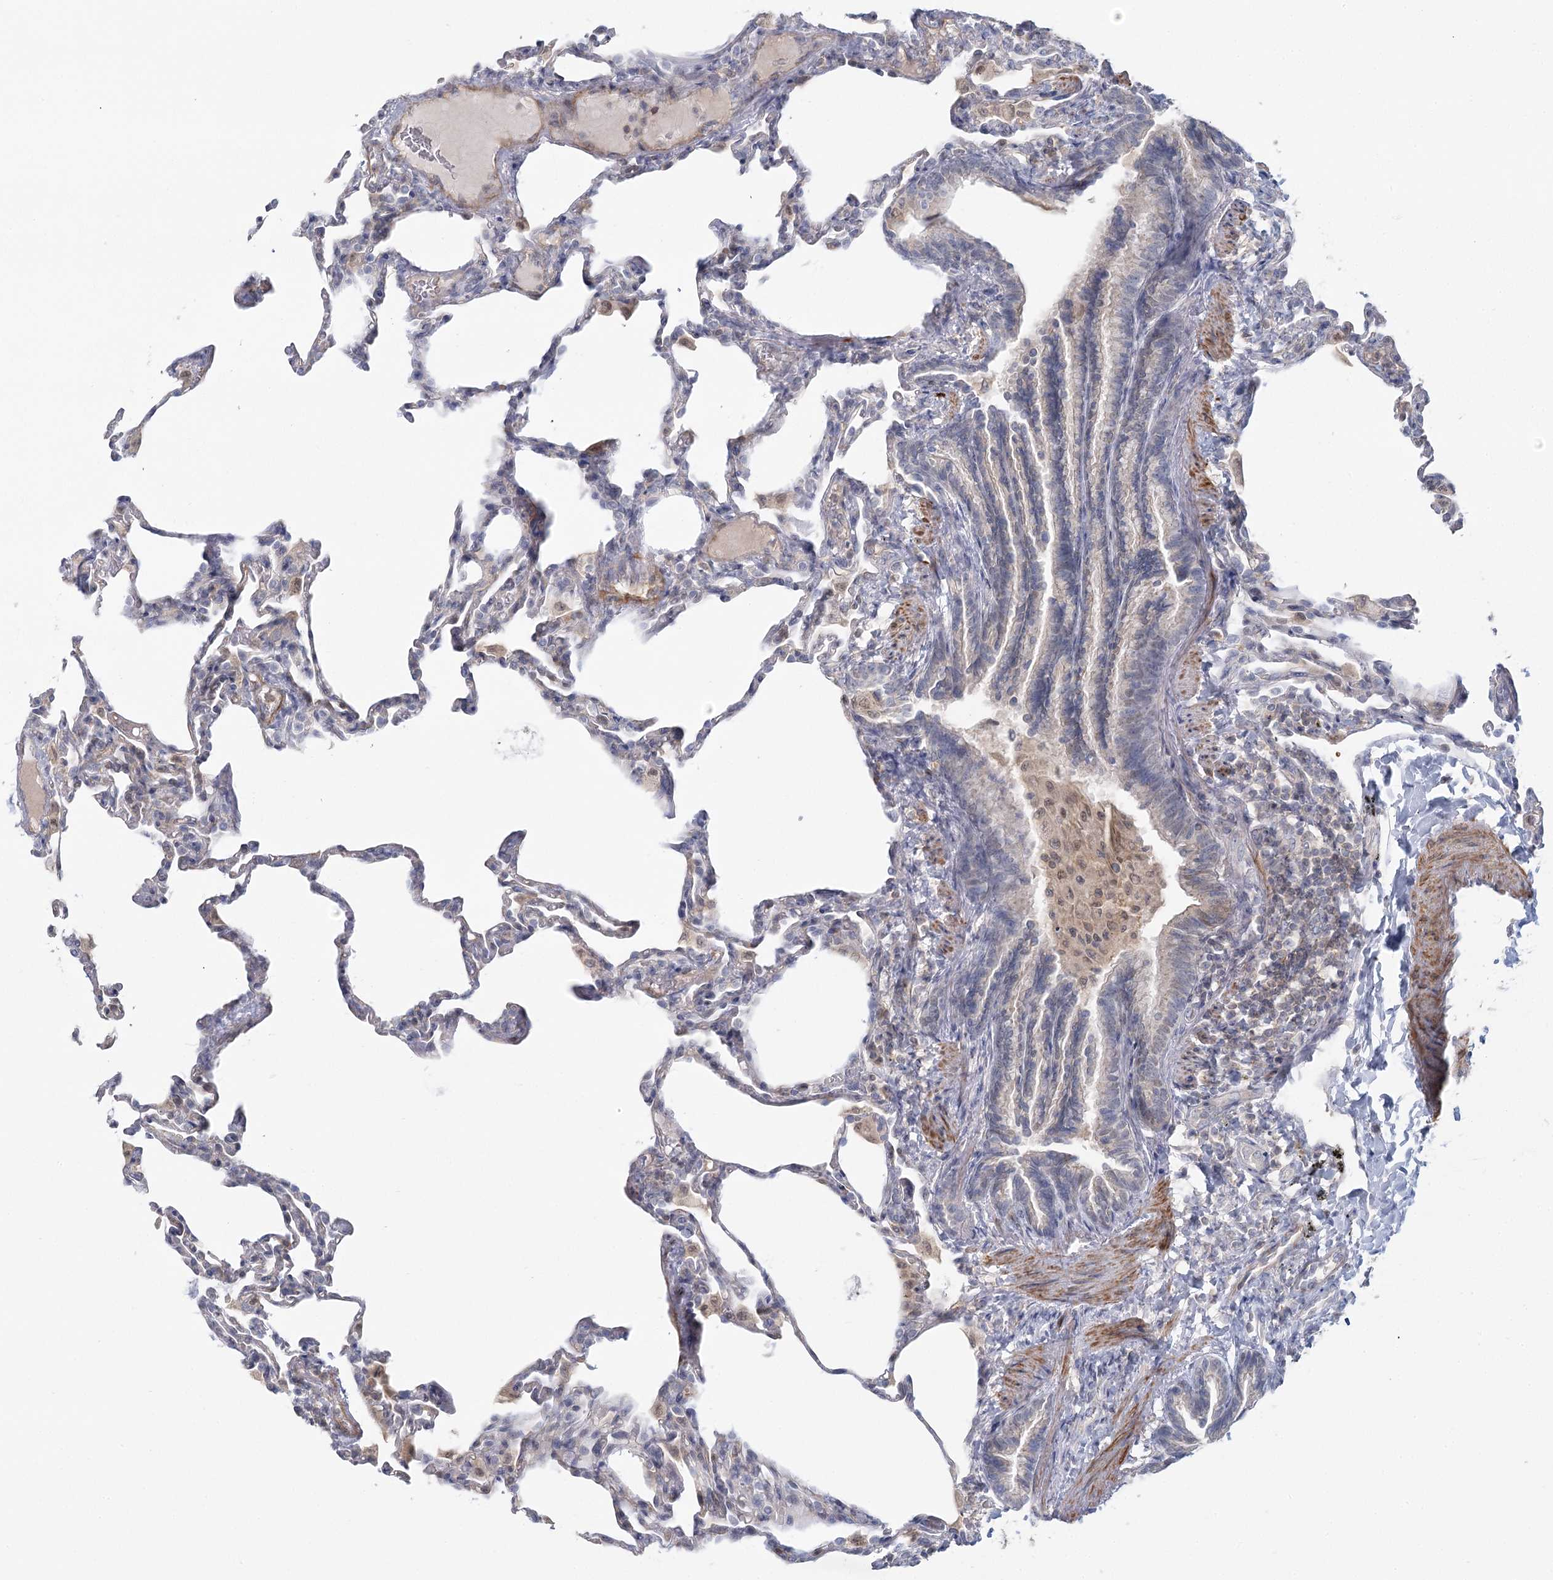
{"staining": {"intensity": "negative", "quantity": "none", "location": "none"}, "tissue": "lung", "cell_type": "Alveolar cells", "image_type": "normal", "snomed": [{"axis": "morphology", "description": "Normal tissue, NOS"}, {"axis": "topography", "description": "Lung"}], "caption": "Immunohistochemistry micrograph of normal lung stained for a protein (brown), which reveals no positivity in alveolar cells. (Stains: DAB (3,3'-diaminobenzidine) immunohistochemistry (IHC) with hematoxylin counter stain, Microscopy: brightfield microscopy at high magnification).", "gene": "USP11", "patient": {"sex": "male", "age": 20}}